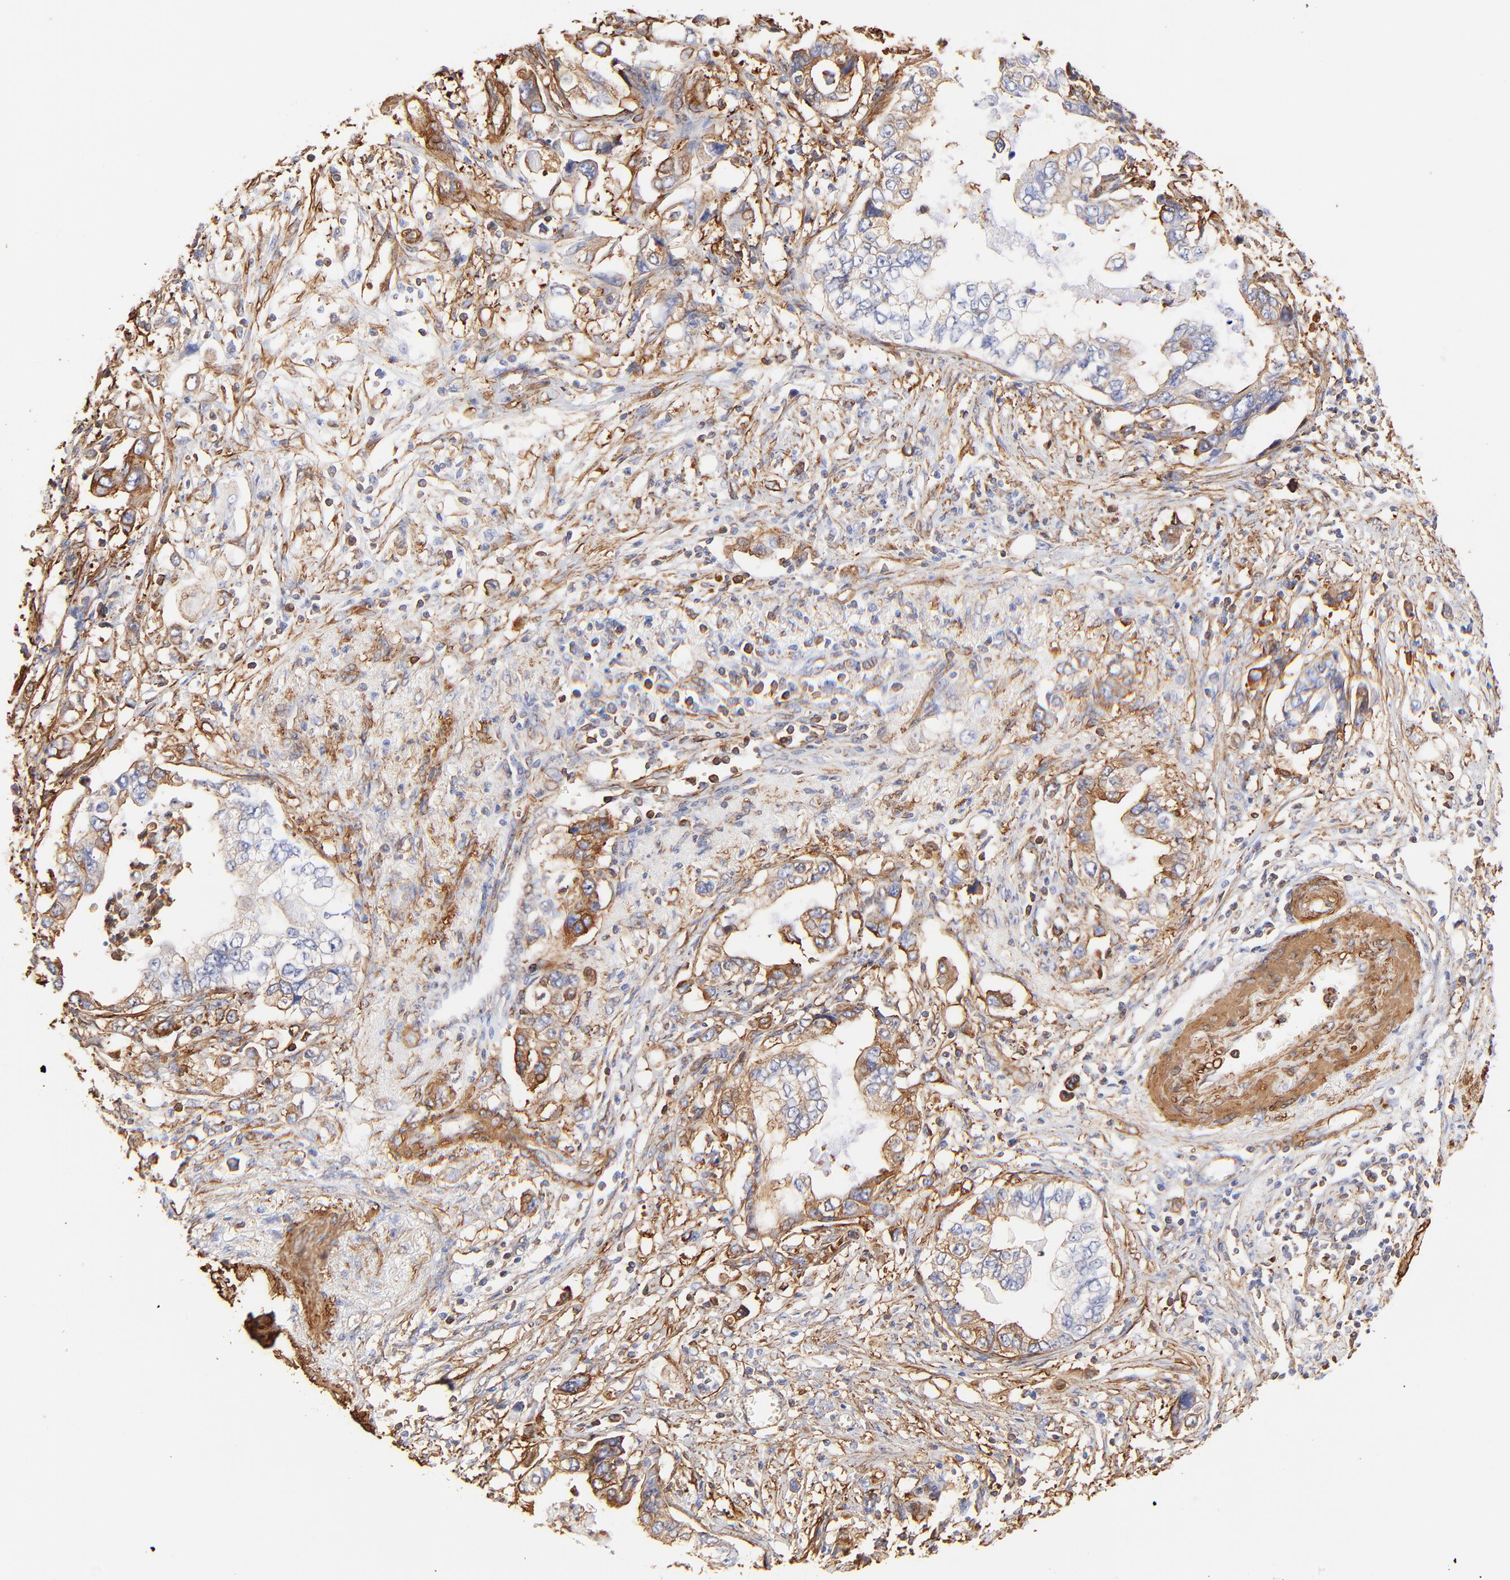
{"staining": {"intensity": "moderate", "quantity": ">75%", "location": "cytoplasmic/membranous"}, "tissue": "stomach cancer", "cell_type": "Tumor cells", "image_type": "cancer", "snomed": [{"axis": "morphology", "description": "Adenocarcinoma, NOS"}, {"axis": "topography", "description": "Pancreas"}, {"axis": "topography", "description": "Stomach, upper"}], "caption": "DAB immunohistochemical staining of human adenocarcinoma (stomach) reveals moderate cytoplasmic/membranous protein positivity in about >75% of tumor cells.", "gene": "FLNA", "patient": {"sex": "male", "age": 77}}